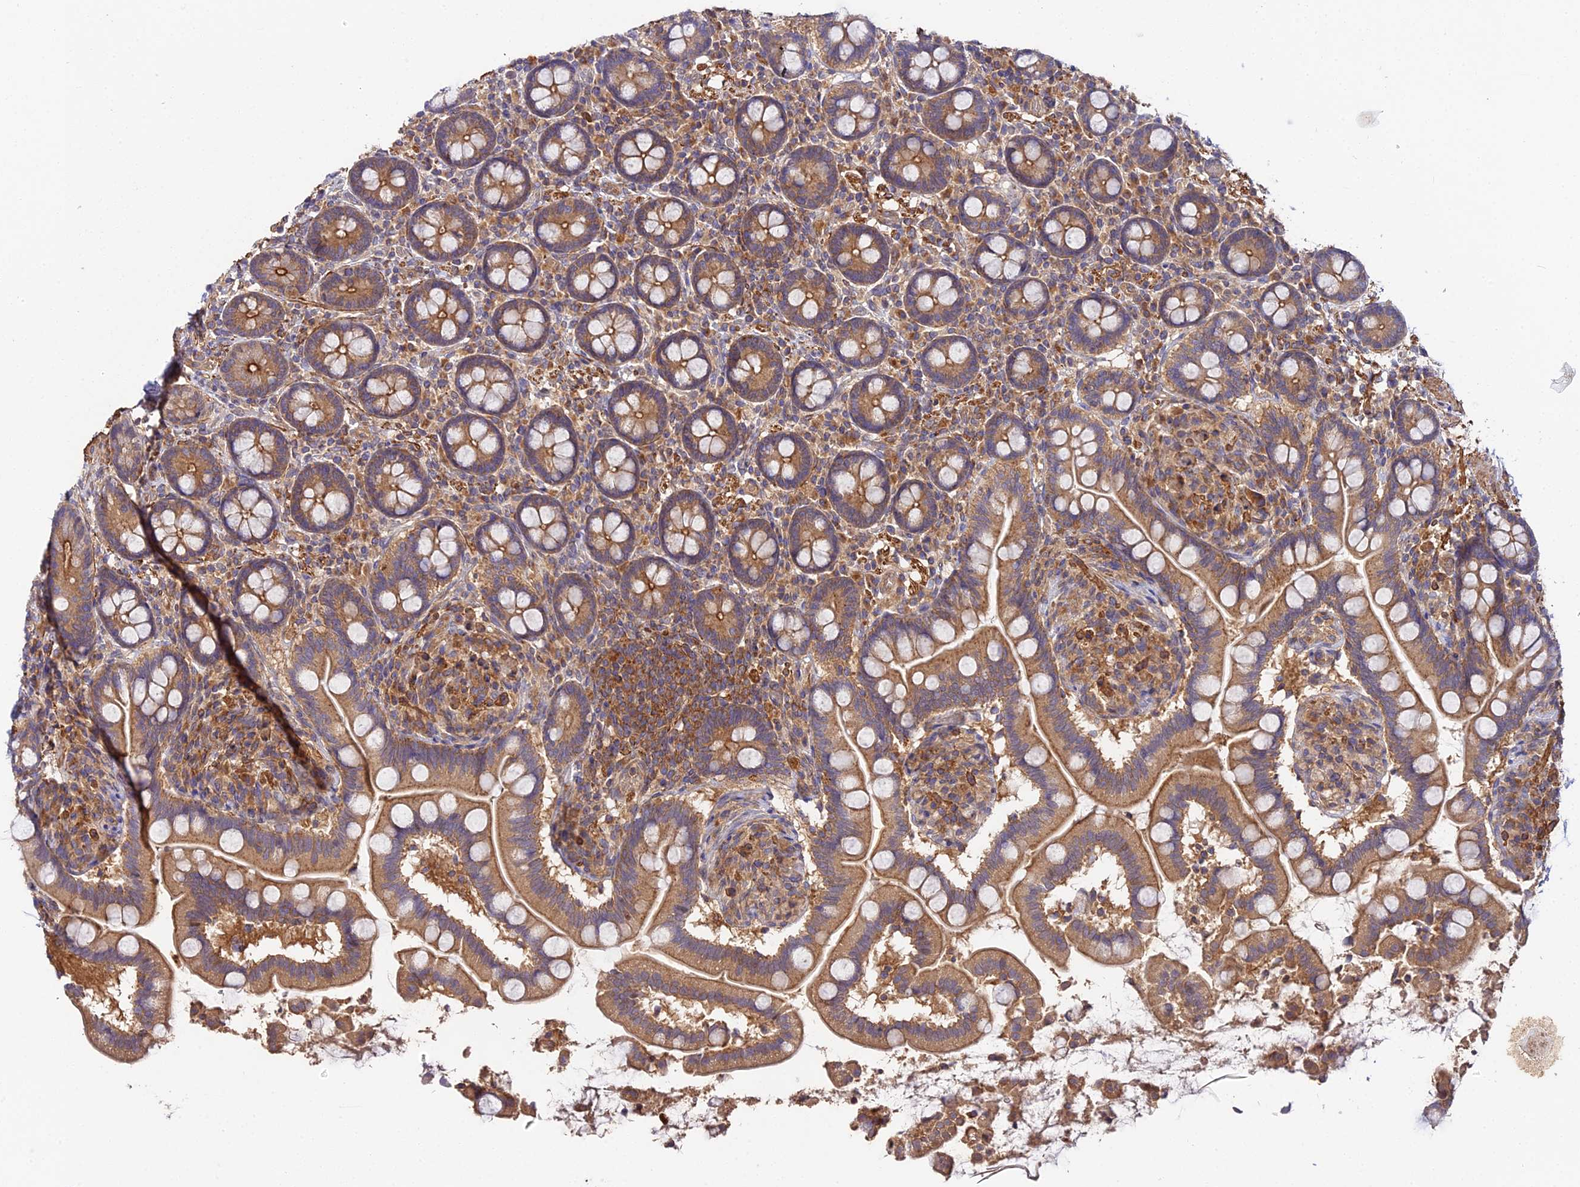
{"staining": {"intensity": "moderate", "quantity": ">75%", "location": "cytoplasmic/membranous"}, "tissue": "small intestine", "cell_type": "Glandular cells", "image_type": "normal", "snomed": [{"axis": "morphology", "description": "Normal tissue, NOS"}, {"axis": "topography", "description": "Small intestine"}], "caption": "This is a micrograph of immunohistochemistry (IHC) staining of benign small intestine, which shows moderate positivity in the cytoplasmic/membranous of glandular cells.", "gene": "TRIM26", "patient": {"sex": "female", "age": 64}}